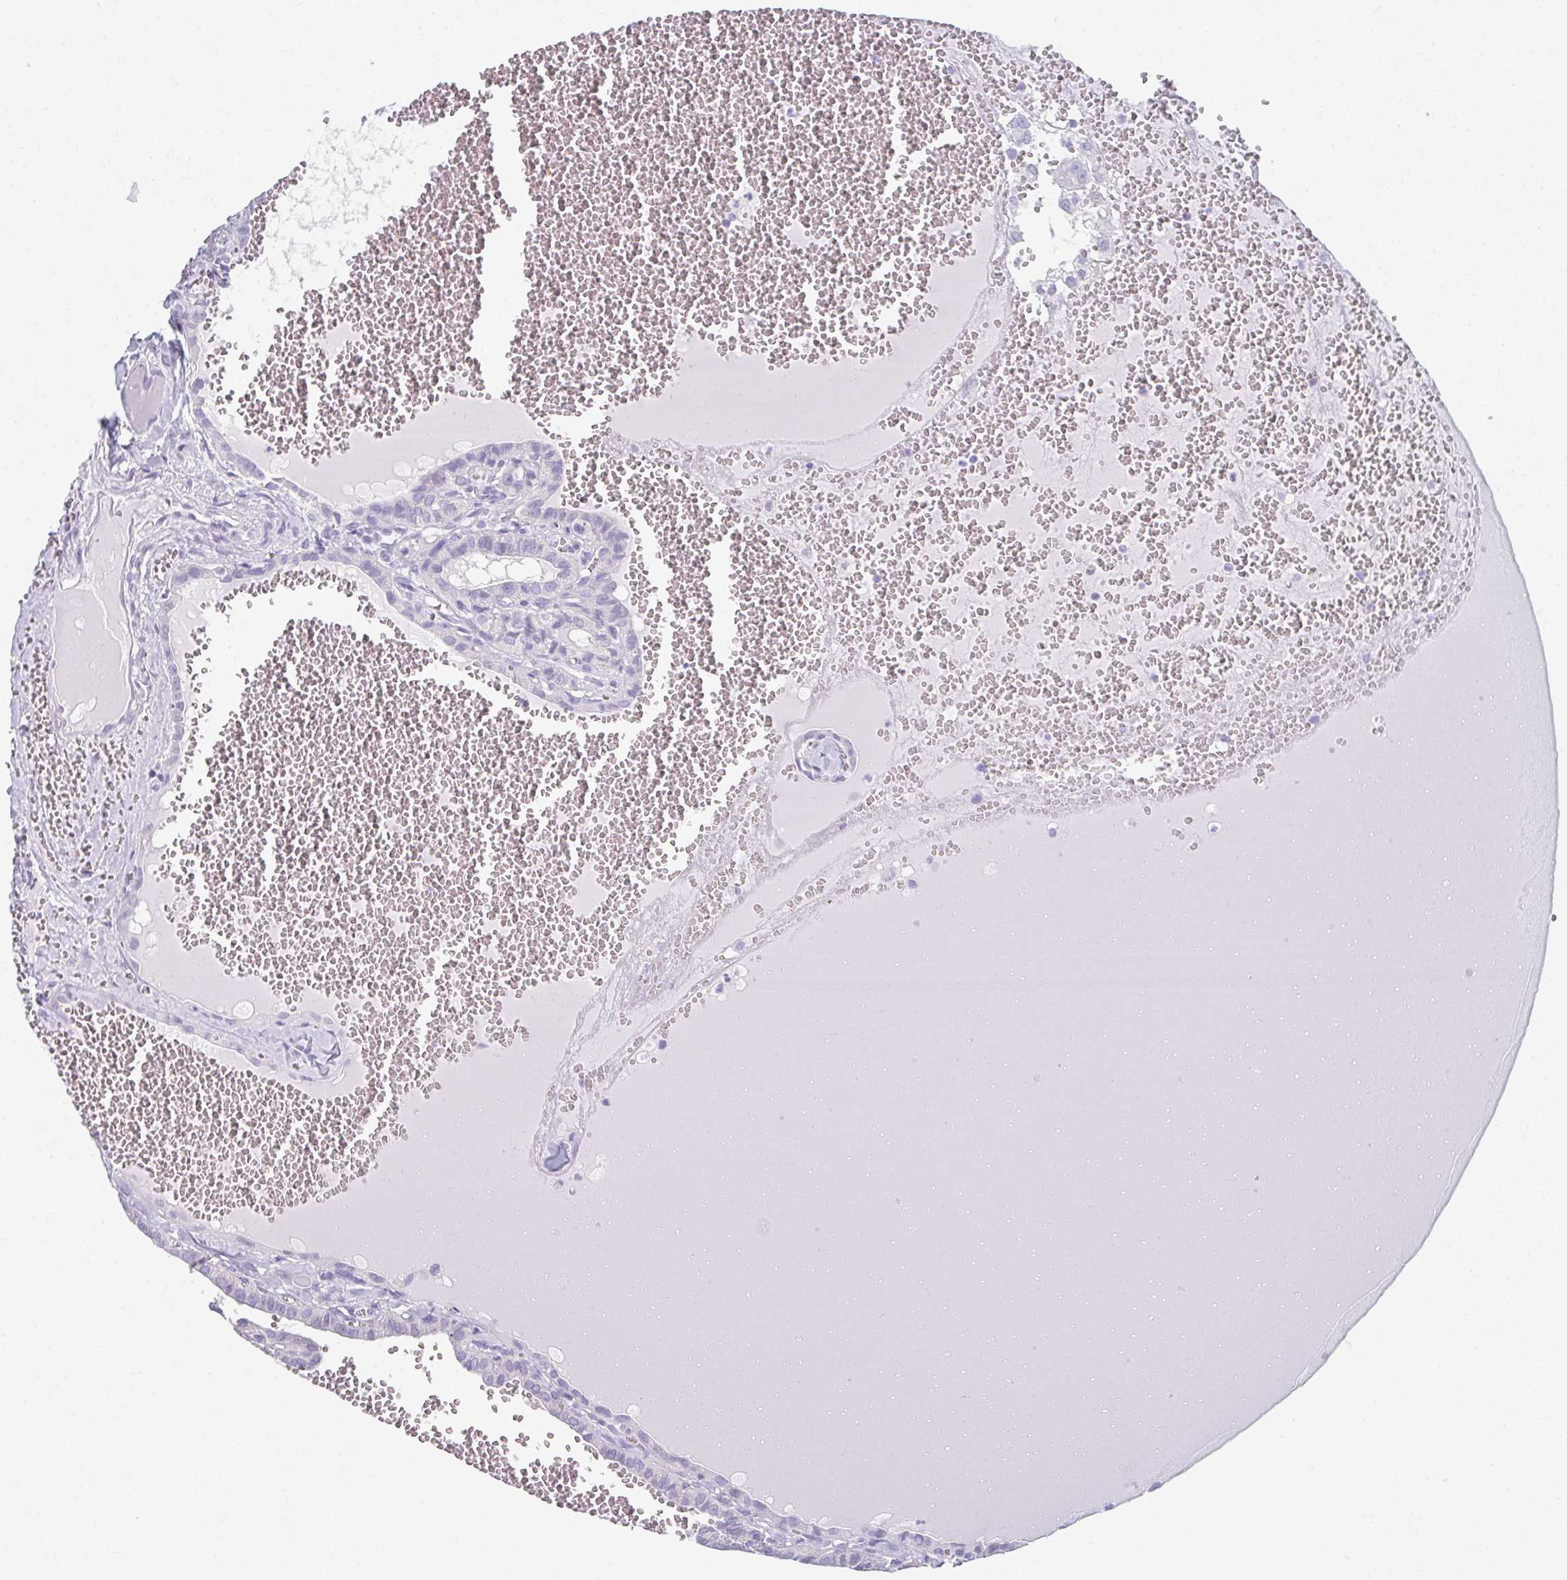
{"staining": {"intensity": "negative", "quantity": "none", "location": "none"}, "tissue": "thyroid cancer", "cell_type": "Tumor cells", "image_type": "cancer", "snomed": [{"axis": "morphology", "description": "Papillary adenocarcinoma, NOS"}, {"axis": "topography", "description": "Thyroid gland"}], "caption": "Histopathology image shows no protein positivity in tumor cells of thyroid cancer tissue. Nuclei are stained in blue.", "gene": "GHRL", "patient": {"sex": "female", "age": 21}}